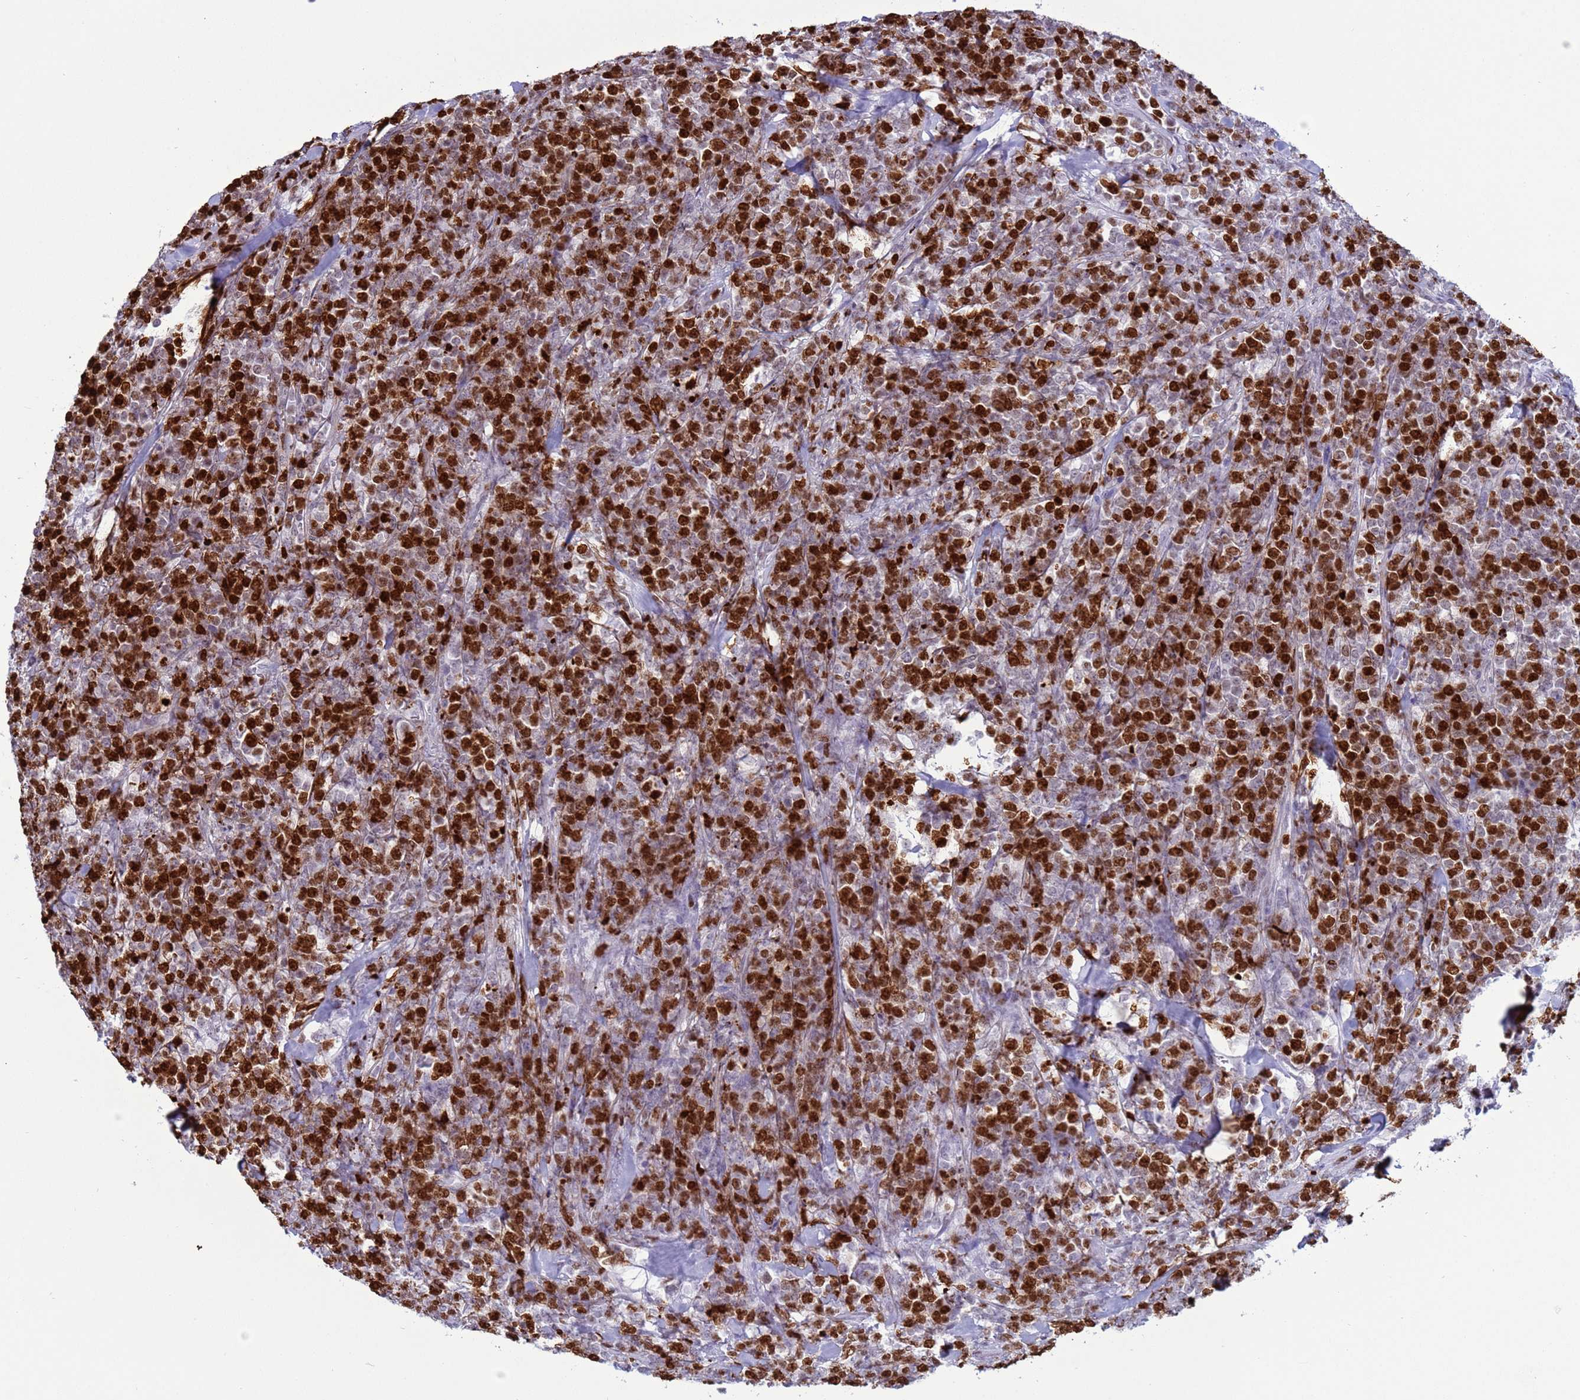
{"staining": {"intensity": "strong", "quantity": ">75%", "location": "nuclear"}, "tissue": "lymphoma", "cell_type": "Tumor cells", "image_type": "cancer", "snomed": [{"axis": "morphology", "description": "Malignant lymphoma, non-Hodgkin's type, High grade"}, {"axis": "topography", "description": "Small intestine"}], "caption": "This is a photomicrograph of immunohistochemistry staining of high-grade malignant lymphoma, non-Hodgkin's type, which shows strong expression in the nuclear of tumor cells.", "gene": "H4C8", "patient": {"sex": "male", "age": 8}}